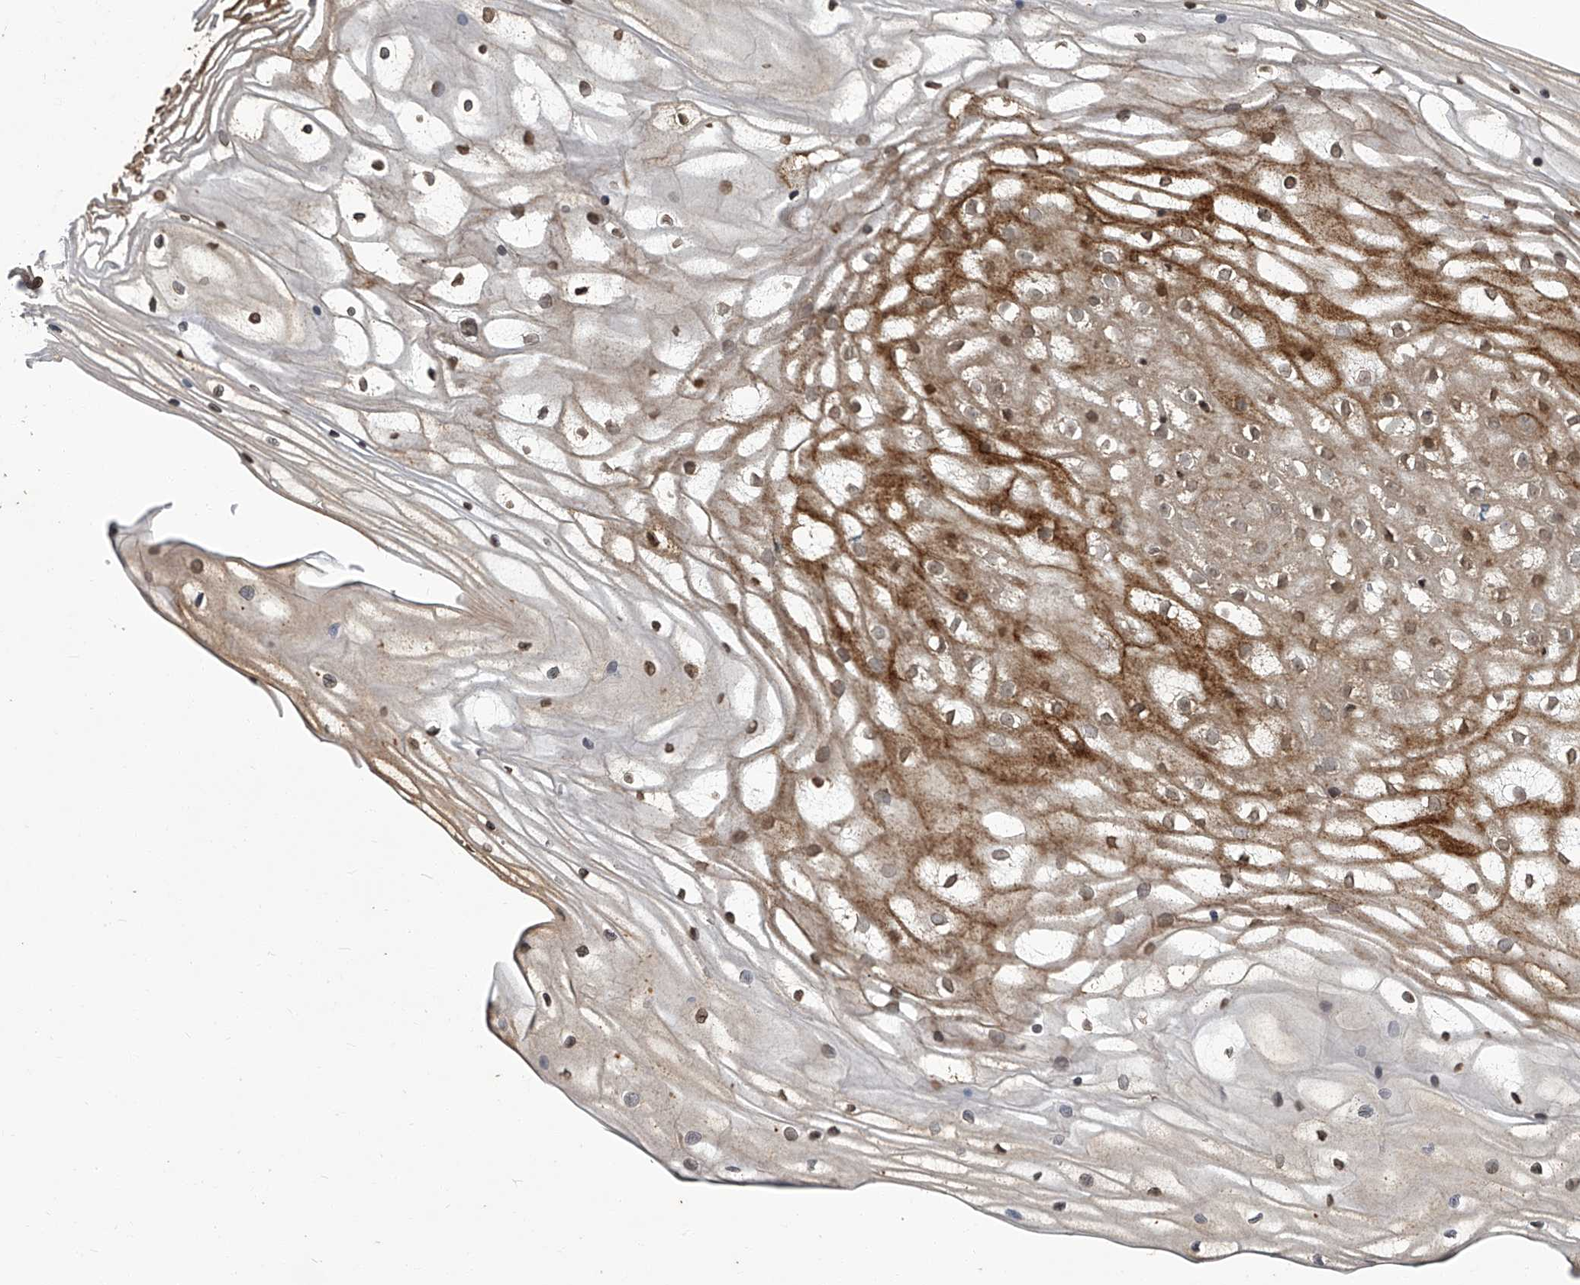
{"staining": {"intensity": "moderate", "quantity": ">75%", "location": "cytoplasmic/membranous,nuclear"}, "tissue": "vagina", "cell_type": "Squamous epithelial cells", "image_type": "normal", "snomed": [{"axis": "morphology", "description": "Normal tissue, NOS"}, {"axis": "topography", "description": "Vagina"}, {"axis": "topography", "description": "Cervix"}], "caption": "Moderate cytoplasmic/membranous,nuclear staining is seen in approximately >75% of squamous epithelial cells in benign vagina. Immunohistochemistry (ihc) stains the protein in brown and the nuclei are stained blue.", "gene": "GPR132", "patient": {"sex": "female", "age": 40}}